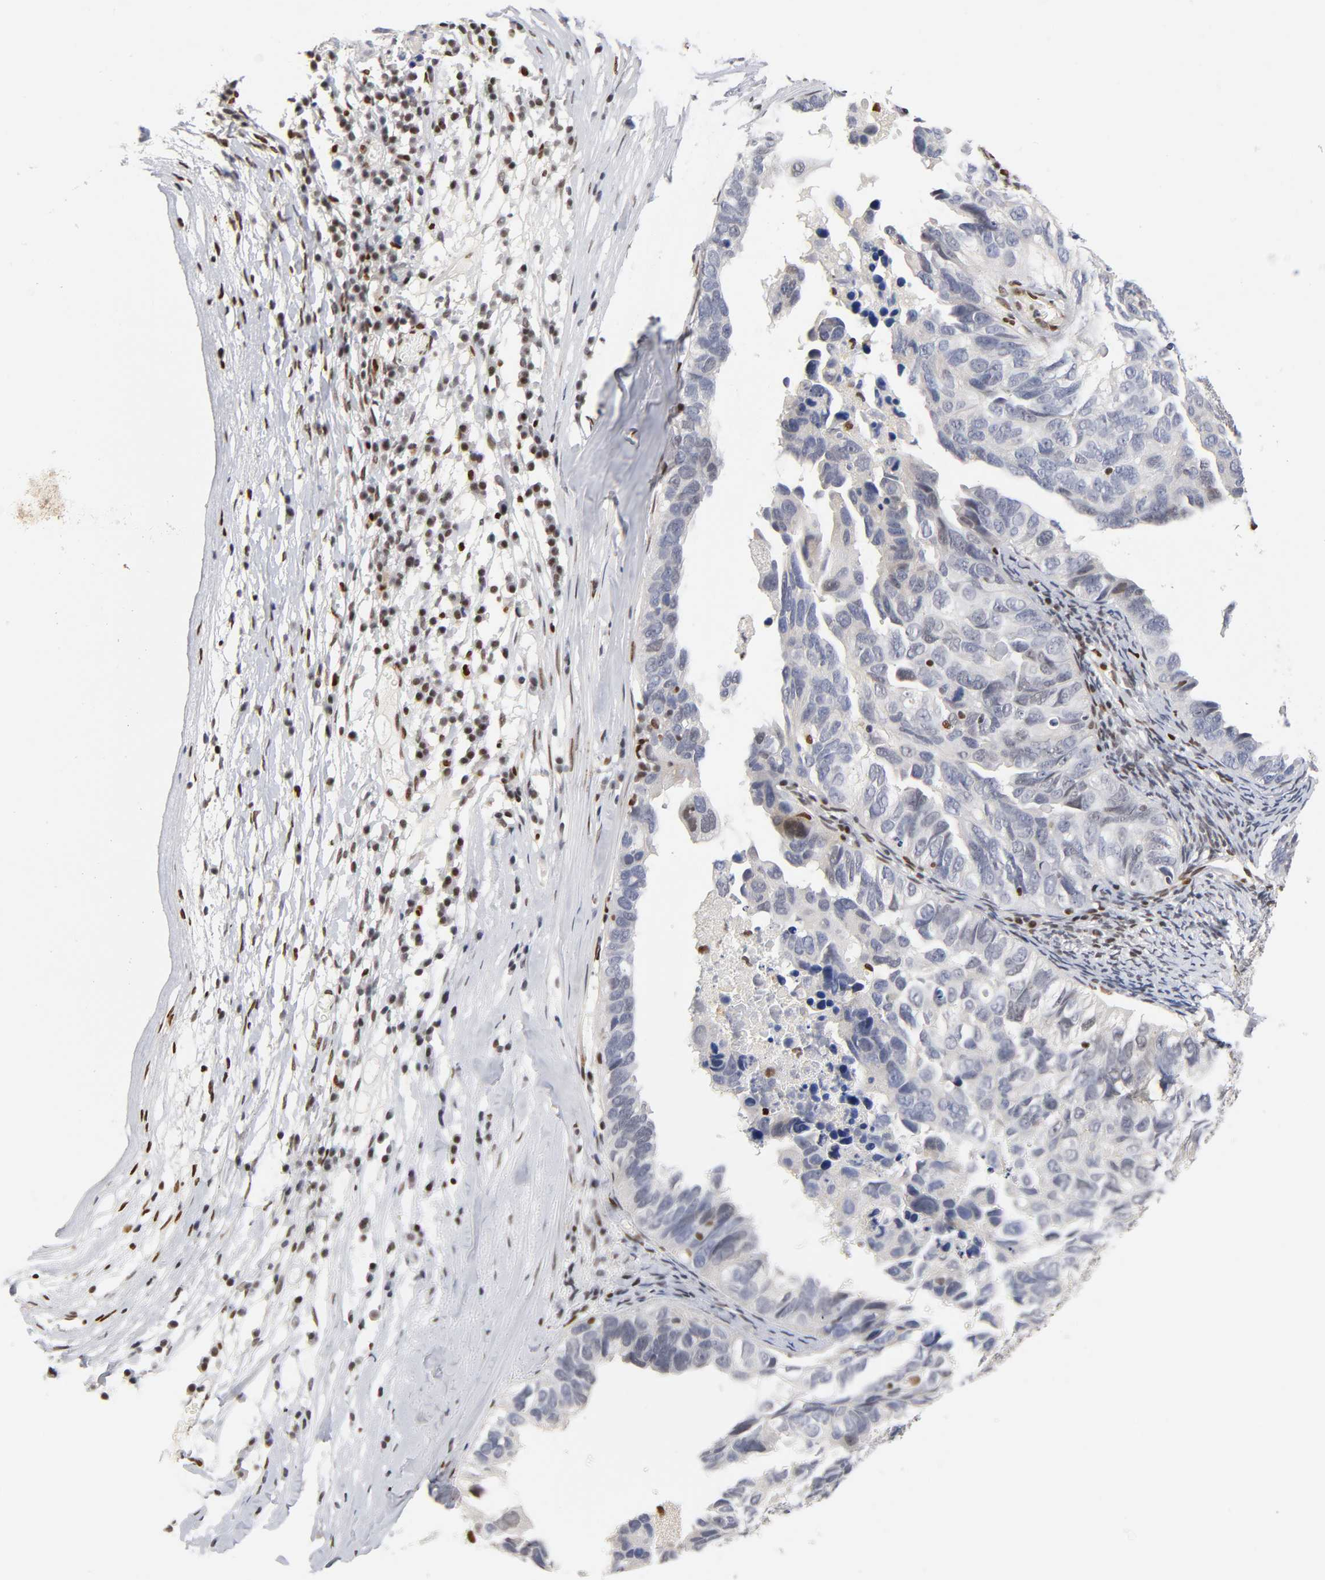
{"staining": {"intensity": "negative", "quantity": "none", "location": "none"}, "tissue": "ovarian cancer", "cell_type": "Tumor cells", "image_type": "cancer", "snomed": [{"axis": "morphology", "description": "Cystadenocarcinoma, serous, NOS"}, {"axis": "topography", "description": "Ovary"}], "caption": "A micrograph of human ovarian serous cystadenocarcinoma is negative for staining in tumor cells.", "gene": "NR3C1", "patient": {"sex": "female", "age": 82}}